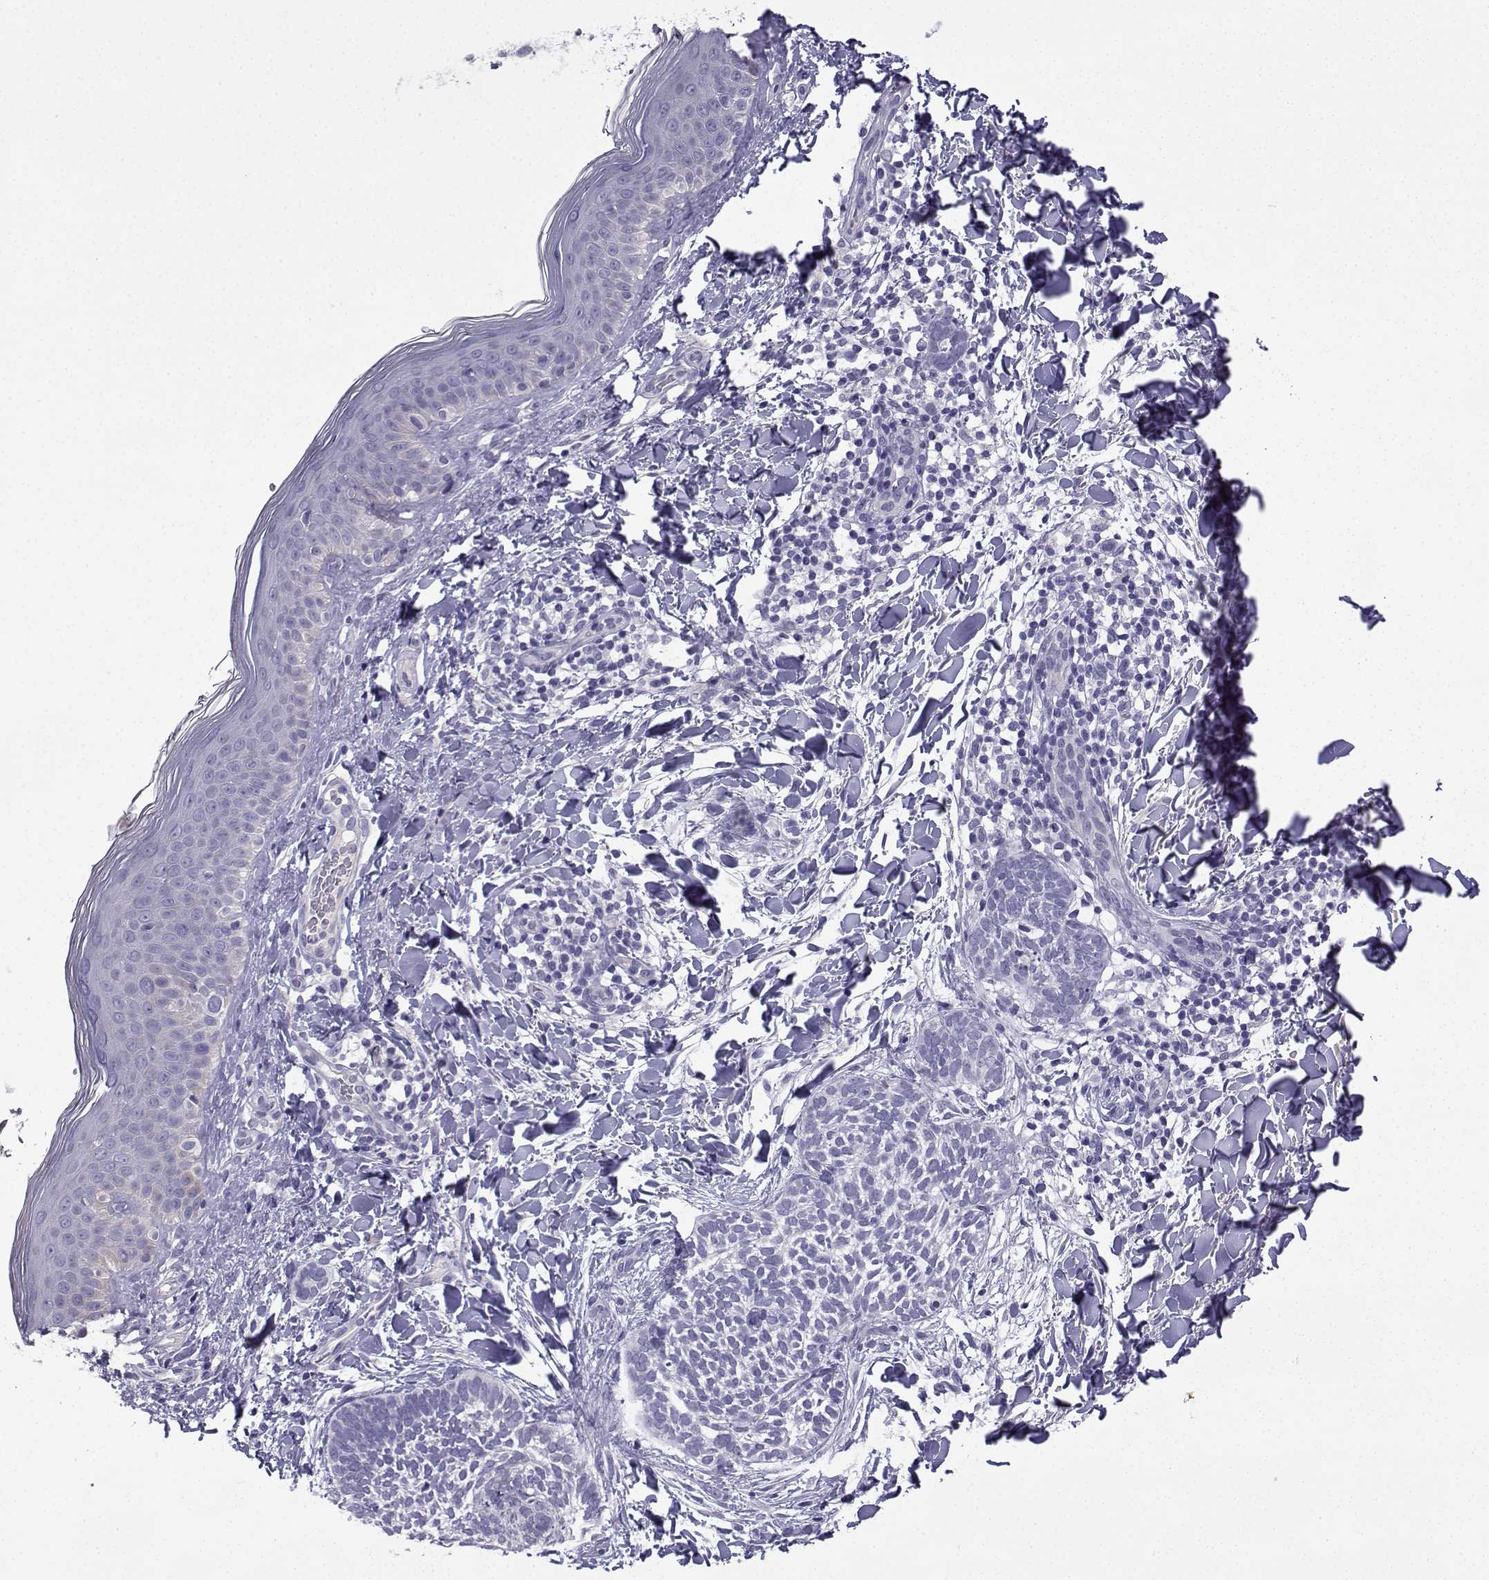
{"staining": {"intensity": "negative", "quantity": "none", "location": "none"}, "tissue": "skin cancer", "cell_type": "Tumor cells", "image_type": "cancer", "snomed": [{"axis": "morphology", "description": "Normal tissue, NOS"}, {"axis": "morphology", "description": "Basal cell carcinoma"}, {"axis": "topography", "description": "Skin"}], "caption": "This is an immunohistochemistry micrograph of skin cancer (basal cell carcinoma). There is no expression in tumor cells.", "gene": "SPACA7", "patient": {"sex": "male", "age": 46}}